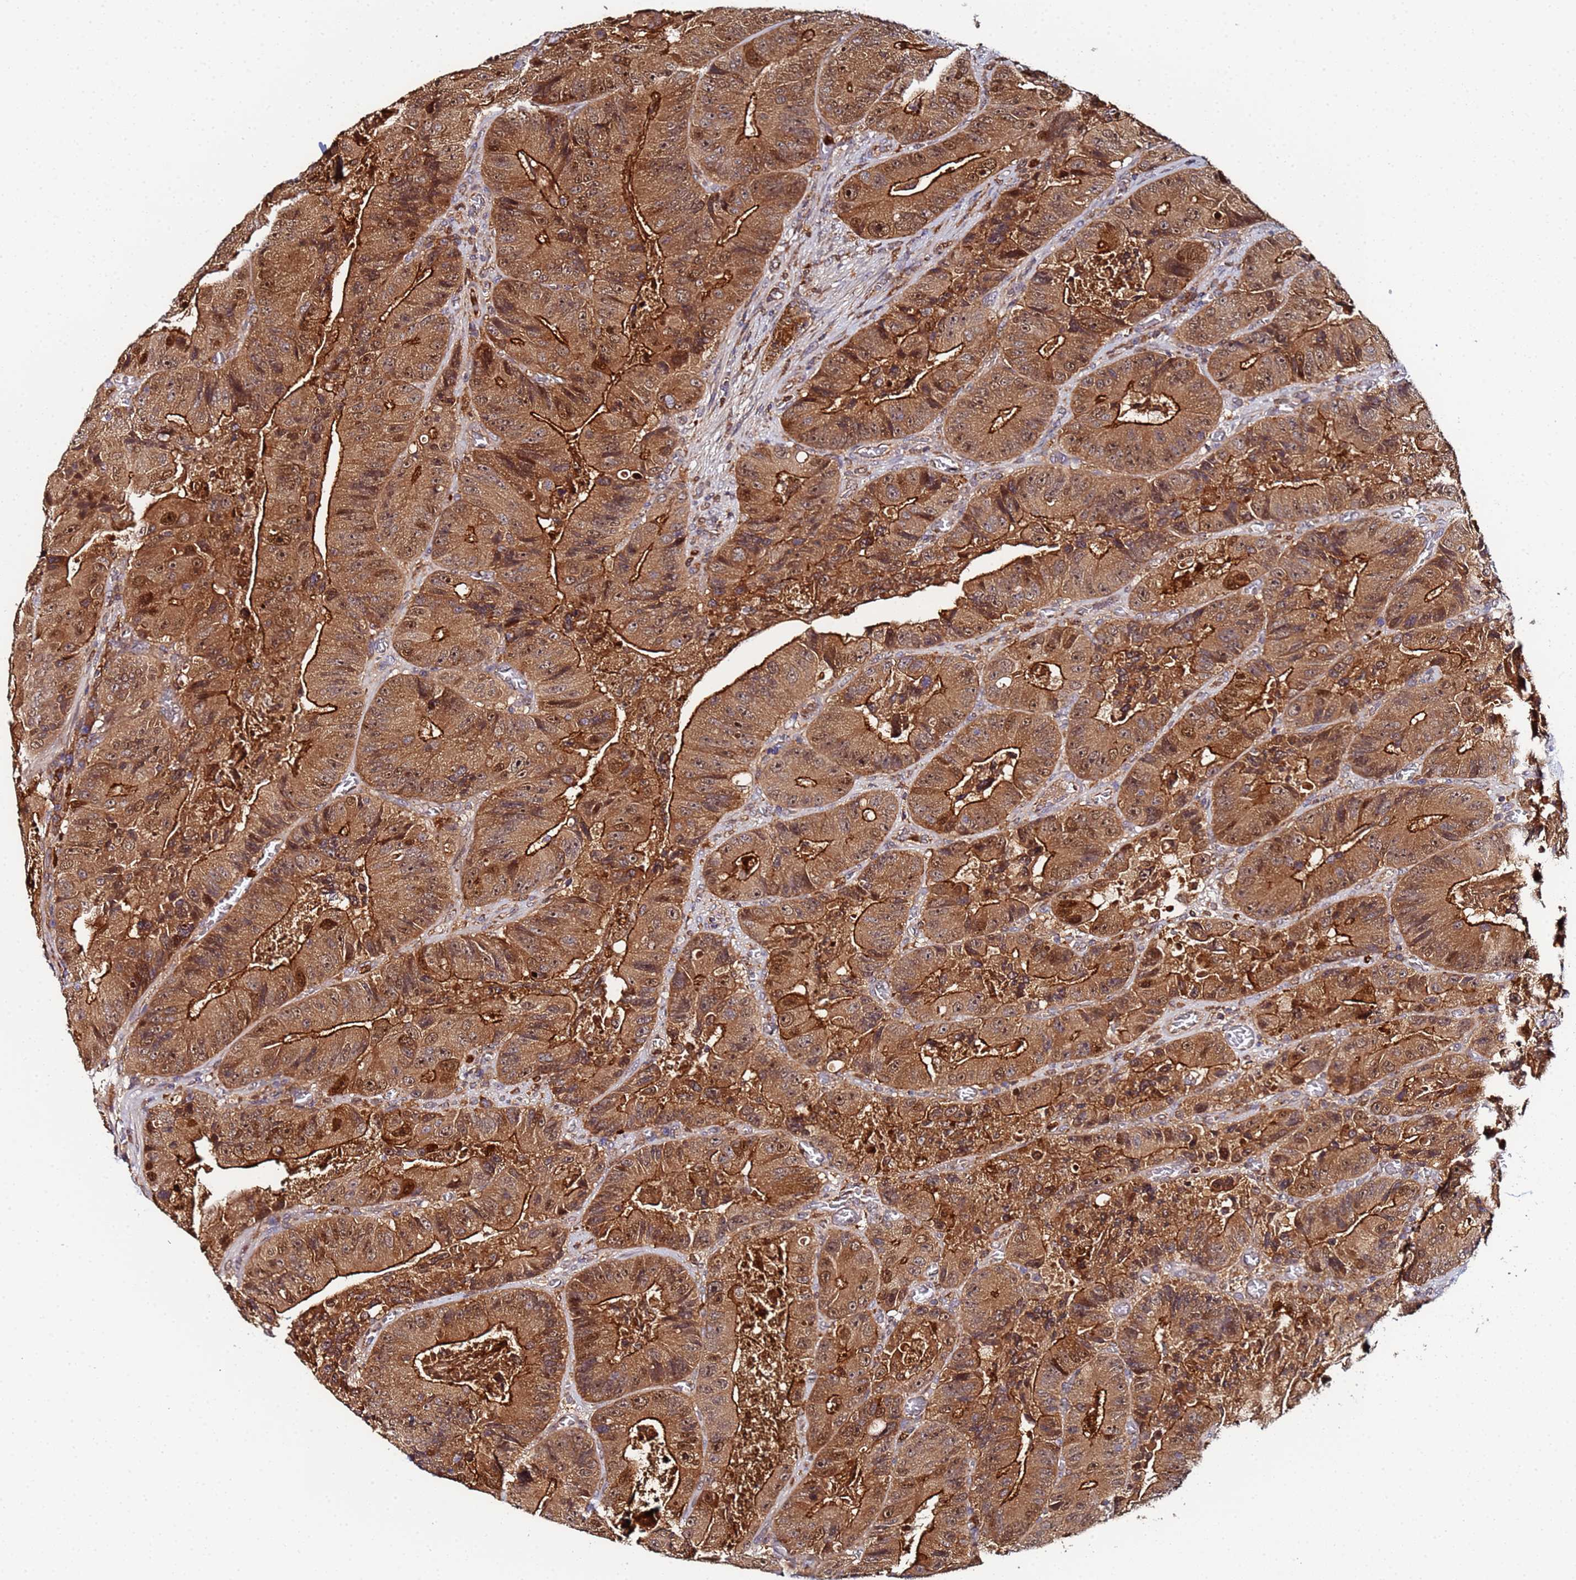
{"staining": {"intensity": "strong", "quantity": ">75%", "location": "cytoplasmic/membranous,nuclear"}, "tissue": "colorectal cancer", "cell_type": "Tumor cells", "image_type": "cancer", "snomed": [{"axis": "morphology", "description": "Adenocarcinoma, NOS"}, {"axis": "topography", "description": "Colon"}], "caption": "An image of colorectal cancer (adenocarcinoma) stained for a protein exhibits strong cytoplasmic/membranous and nuclear brown staining in tumor cells.", "gene": "CCDC127", "patient": {"sex": "female", "age": 86}}